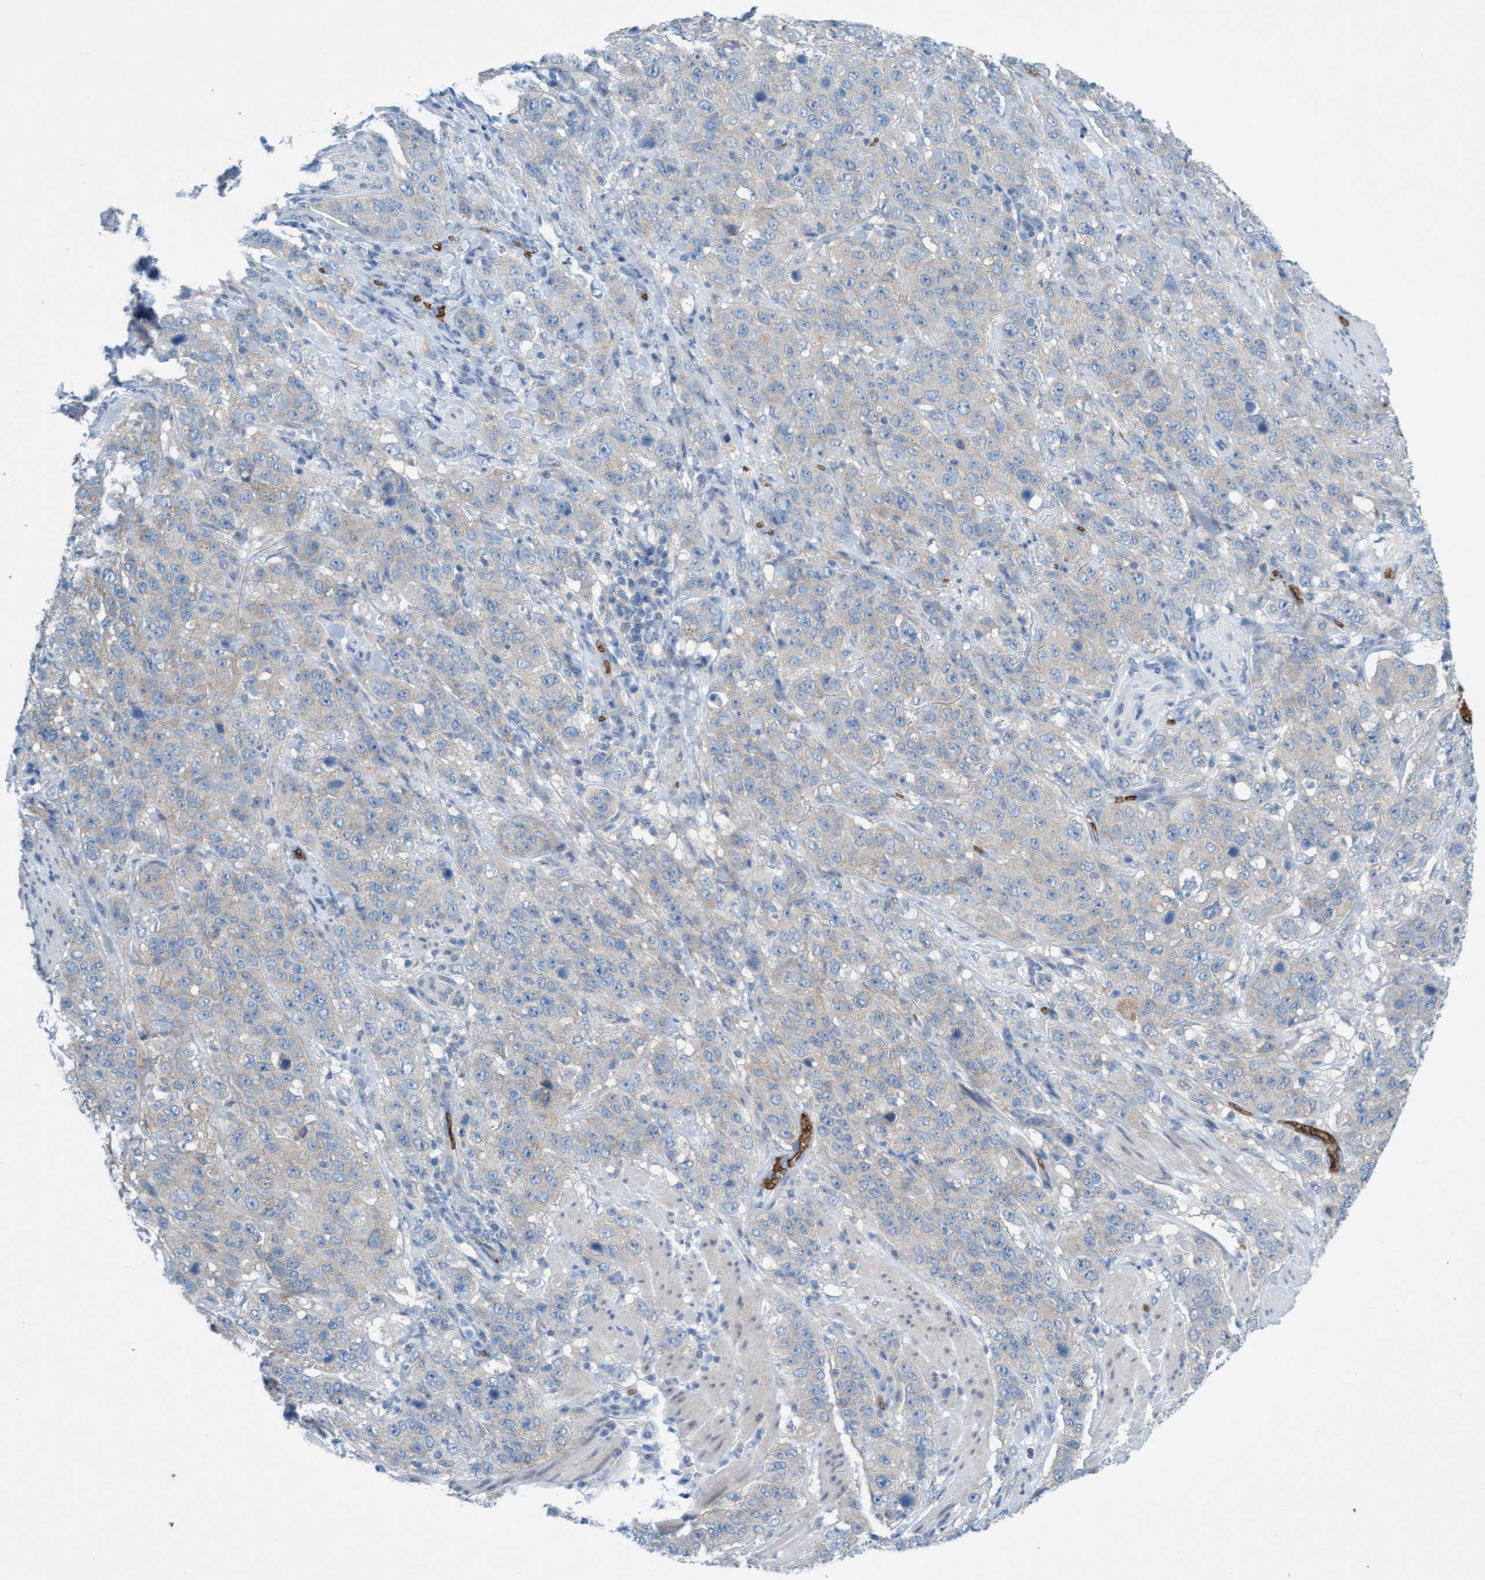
{"staining": {"intensity": "negative", "quantity": "none", "location": "none"}, "tissue": "stomach cancer", "cell_type": "Tumor cells", "image_type": "cancer", "snomed": [{"axis": "morphology", "description": "Adenocarcinoma, NOS"}, {"axis": "topography", "description": "Stomach"}], "caption": "A high-resolution histopathology image shows immunohistochemistry (IHC) staining of stomach cancer (adenocarcinoma), which displays no significant staining in tumor cells.", "gene": "SPEM2", "patient": {"sex": "male", "age": 48}}